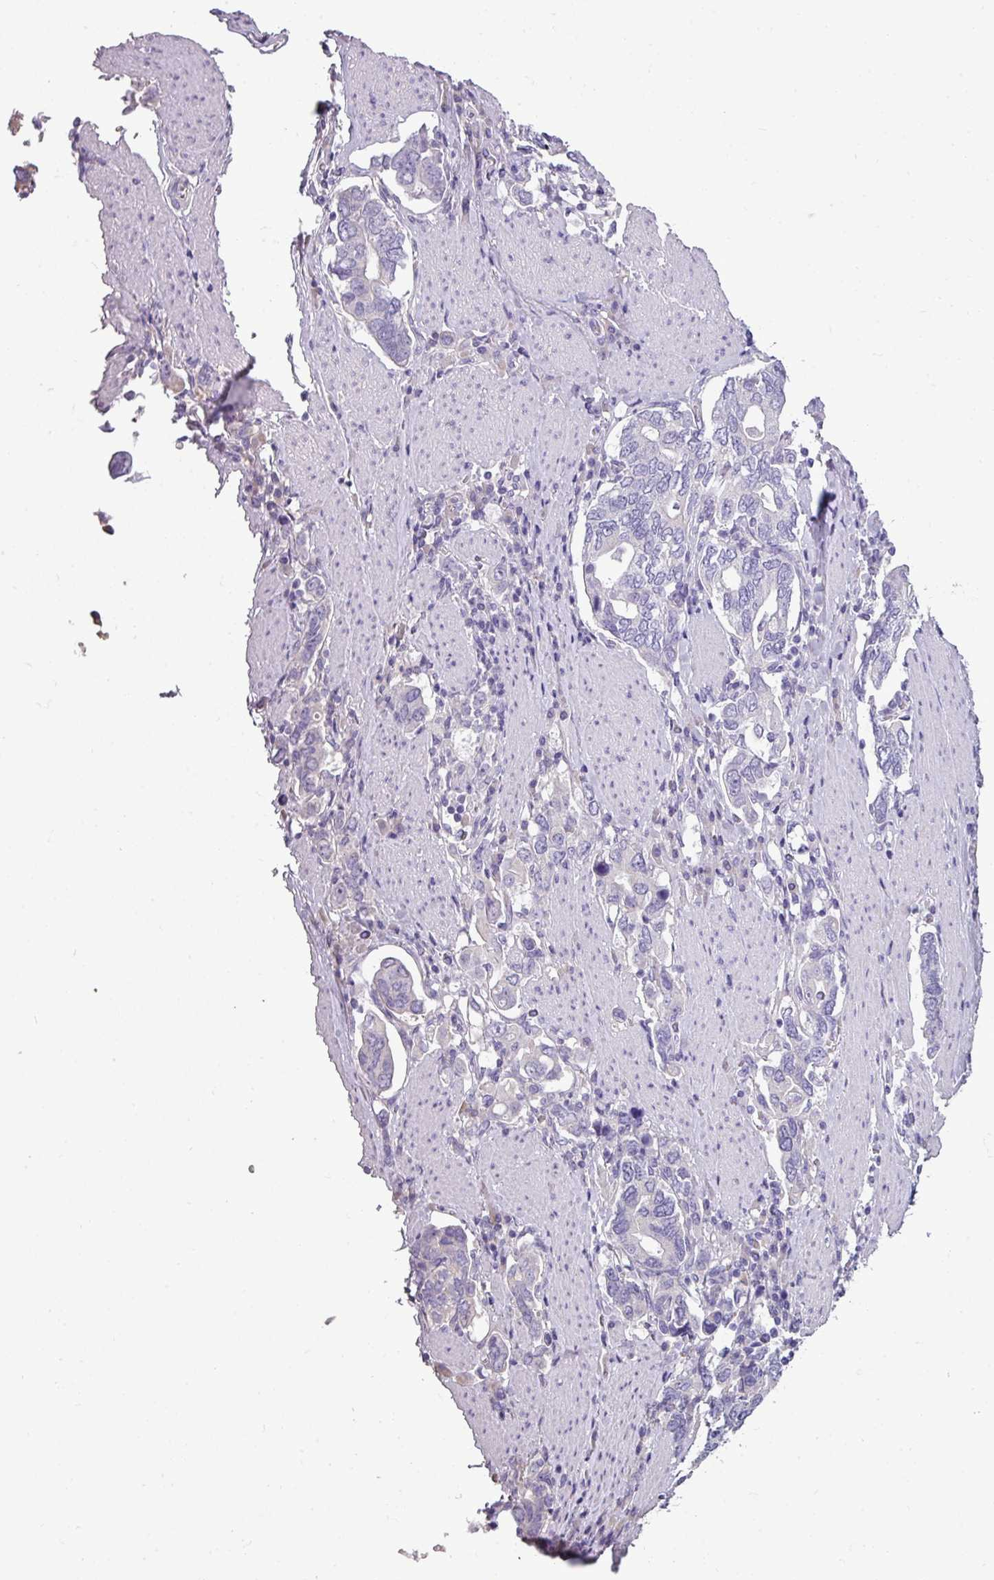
{"staining": {"intensity": "negative", "quantity": "none", "location": "none"}, "tissue": "stomach cancer", "cell_type": "Tumor cells", "image_type": "cancer", "snomed": [{"axis": "morphology", "description": "Adenocarcinoma, NOS"}, {"axis": "topography", "description": "Stomach, upper"}, {"axis": "topography", "description": "Stomach"}], "caption": "The photomicrograph demonstrates no significant staining in tumor cells of adenocarcinoma (stomach). (DAB immunohistochemistry visualized using brightfield microscopy, high magnification).", "gene": "DNAAF9", "patient": {"sex": "male", "age": 62}}